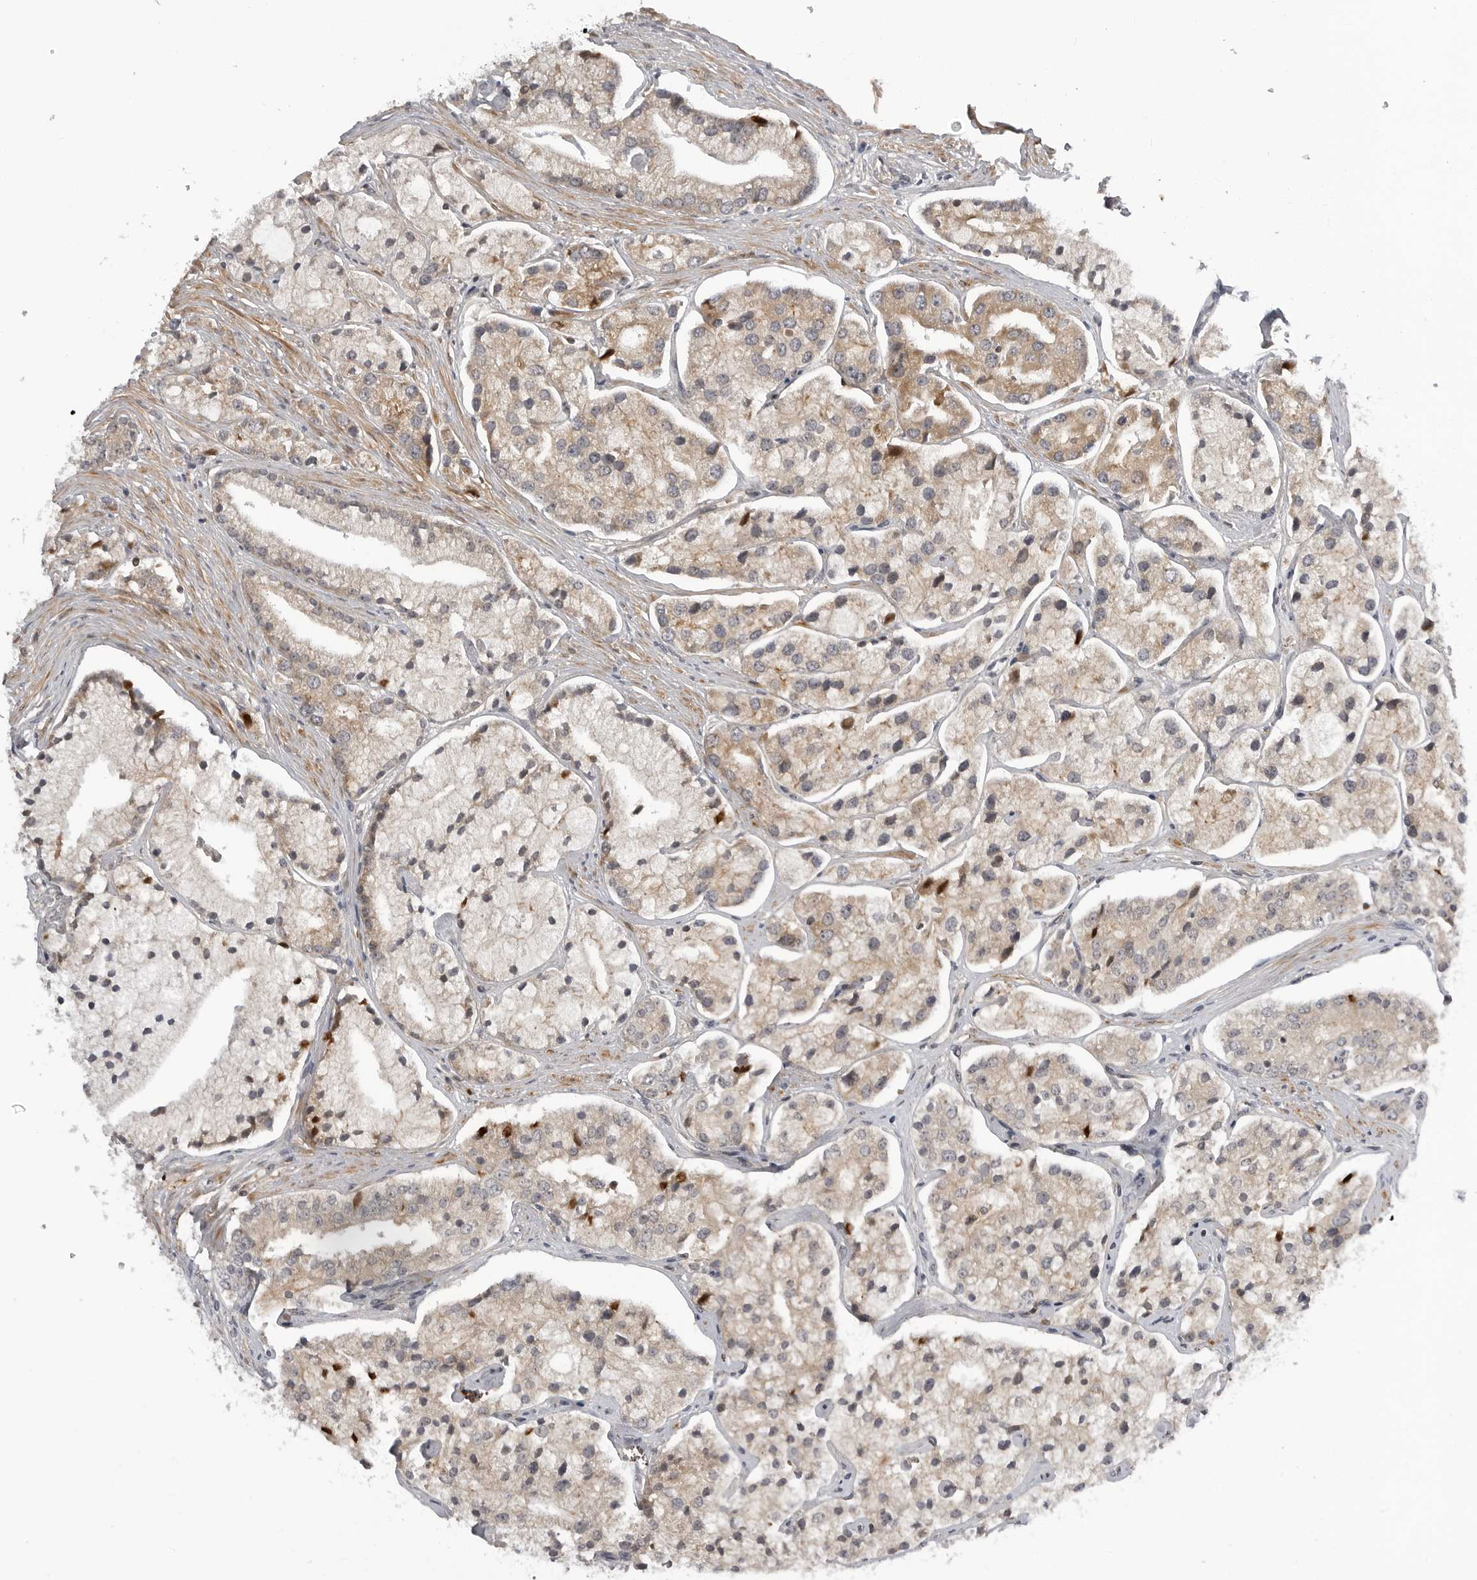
{"staining": {"intensity": "moderate", "quantity": "<25%", "location": "cytoplasmic/membranous"}, "tissue": "prostate cancer", "cell_type": "Tumor cells", "image_type": "cancer", "snomed": [{"axis": "morphology", "description": "Adenocarcinoma, High grade"}, {"axis": "topography", "description": "Prostate"}], "caption": "Tumor cells display moderate cytoplasmic/membranous positivity in approximately <25% of cells in prostate high-grade adenocarcinoma.", "gene": "LRRC45", "patient": {"sex": "male", "age": 50}}